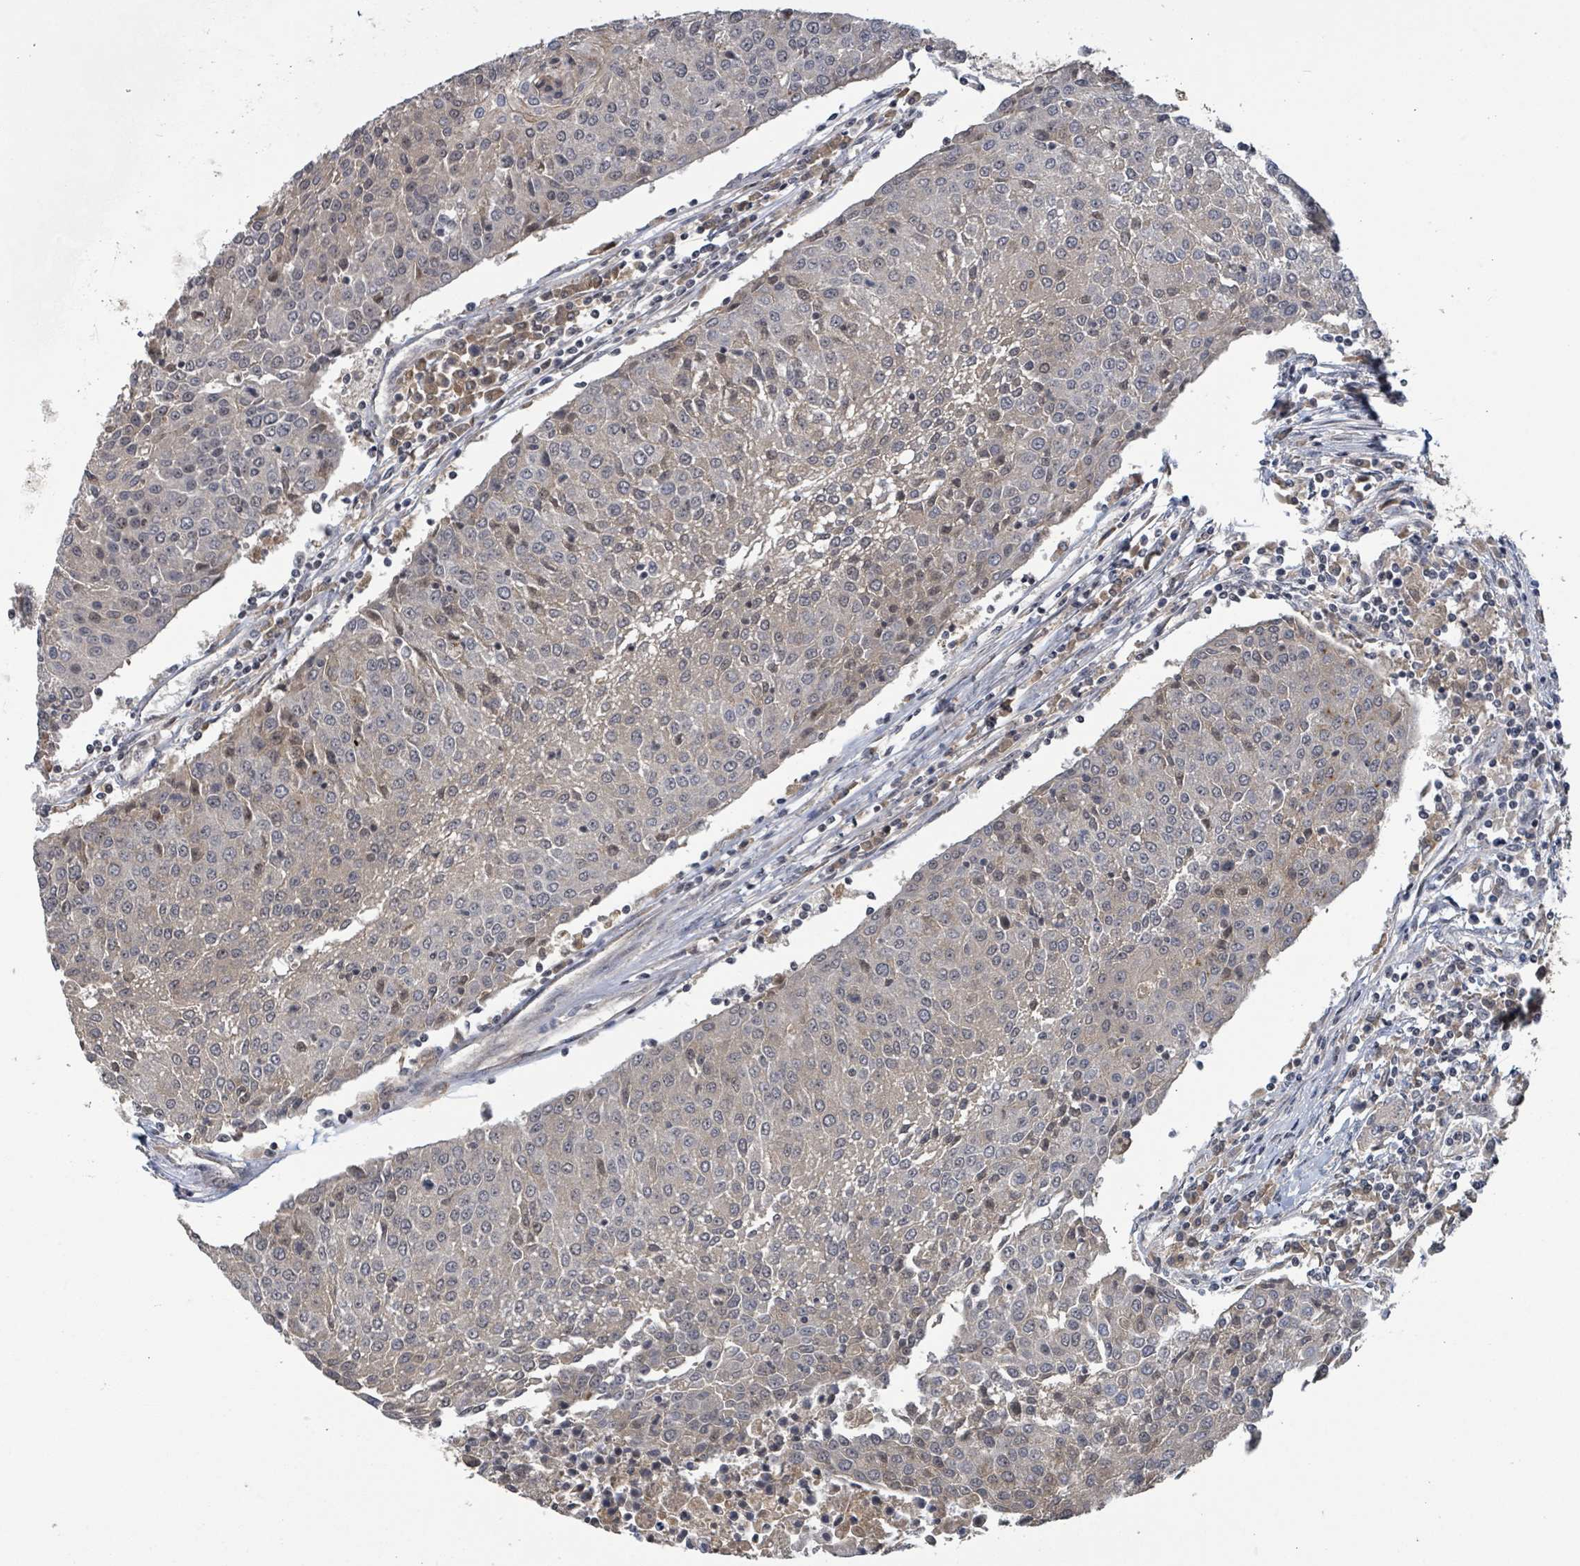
{"staining": {"intensity": "weak", "quantity": "<25%", "location": "cytoplasmic/membranous,nuclear"}, "tissue": "urothelial cancer", "cell_type": "Tumor cells", "image_type": "cancer", "snomed": [{"axis": "morphology", "description": "Urothelial carcinoma, High grade"}, {"axis": "topography", "description": "Urinary bladder"}], "caption": "High-grade urothelial carcinoma was stained to show a protein in brown. There is no significant expression in tumor cells.", "gene": "ZBTB14", "patient": {"sex": "female", "age": 85}}